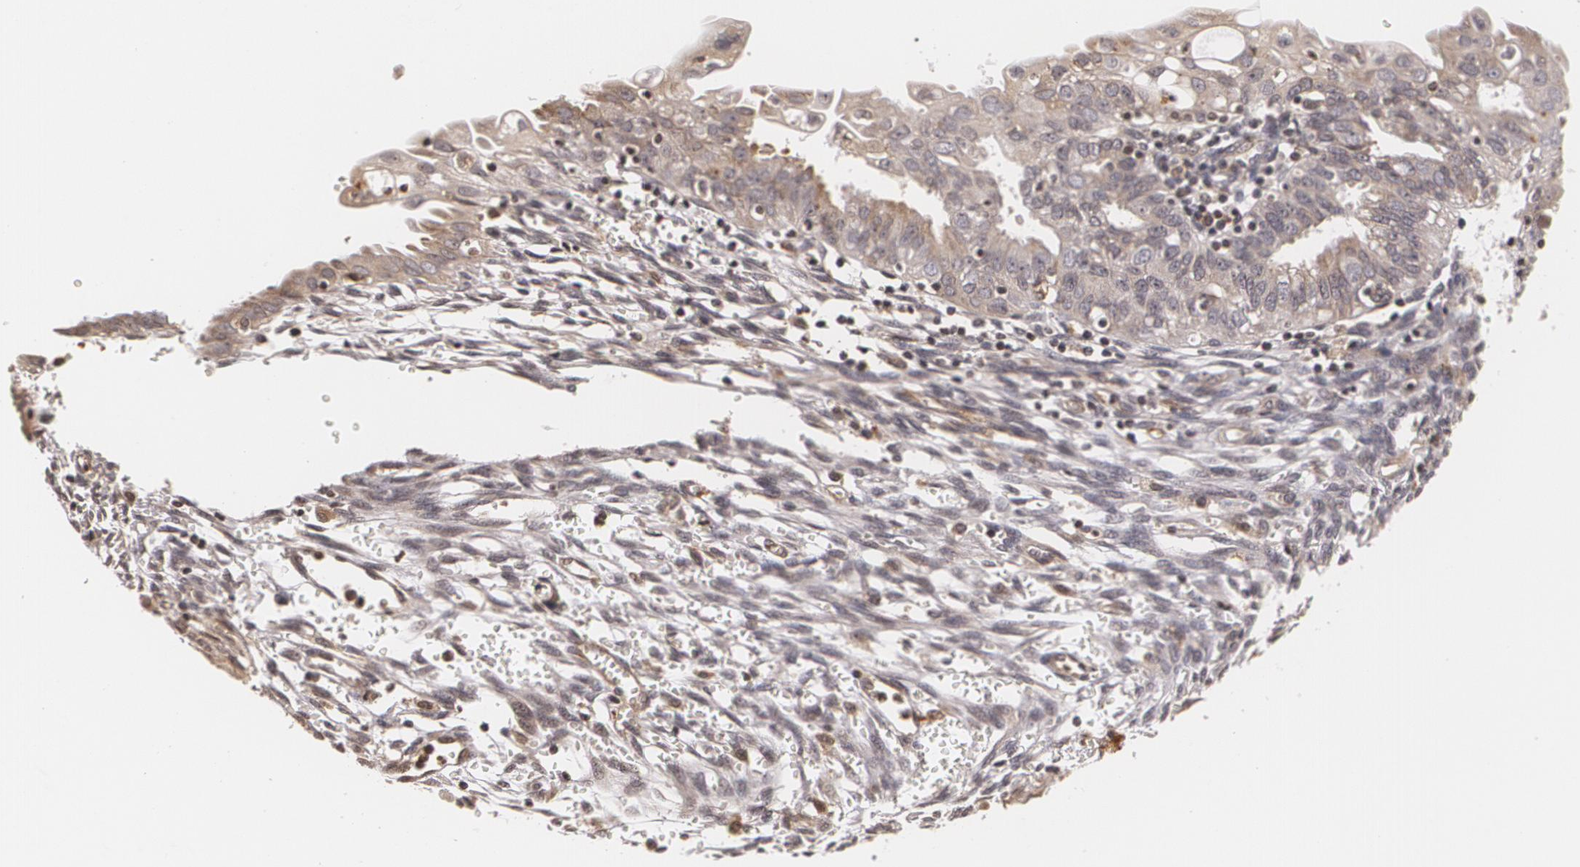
{"staining": {"intensity": "moderate", "quantity": "25%-75%", "location": "cytoplasmic/membranous"}, "tissue": "endometrial cancer", "cell_type": "Tumor cells", "image_type": "cancer", "snomed": [{"axis": "morphology", "description": "Adenocarcinoma, NOS"}, {"axis": "topography", "description": "Endometrium"}], "caption": "Protein staining of endometrial cancer (adenocarcinoma) tissue exhibits moderate cytoplasmic/membranous positivity in approximately 25%-75% of tumor cells. (IHC, brightfield microscopy, high magnification).", "gene": "VAV3", "patient": {"sex": "female", "age": 51}}